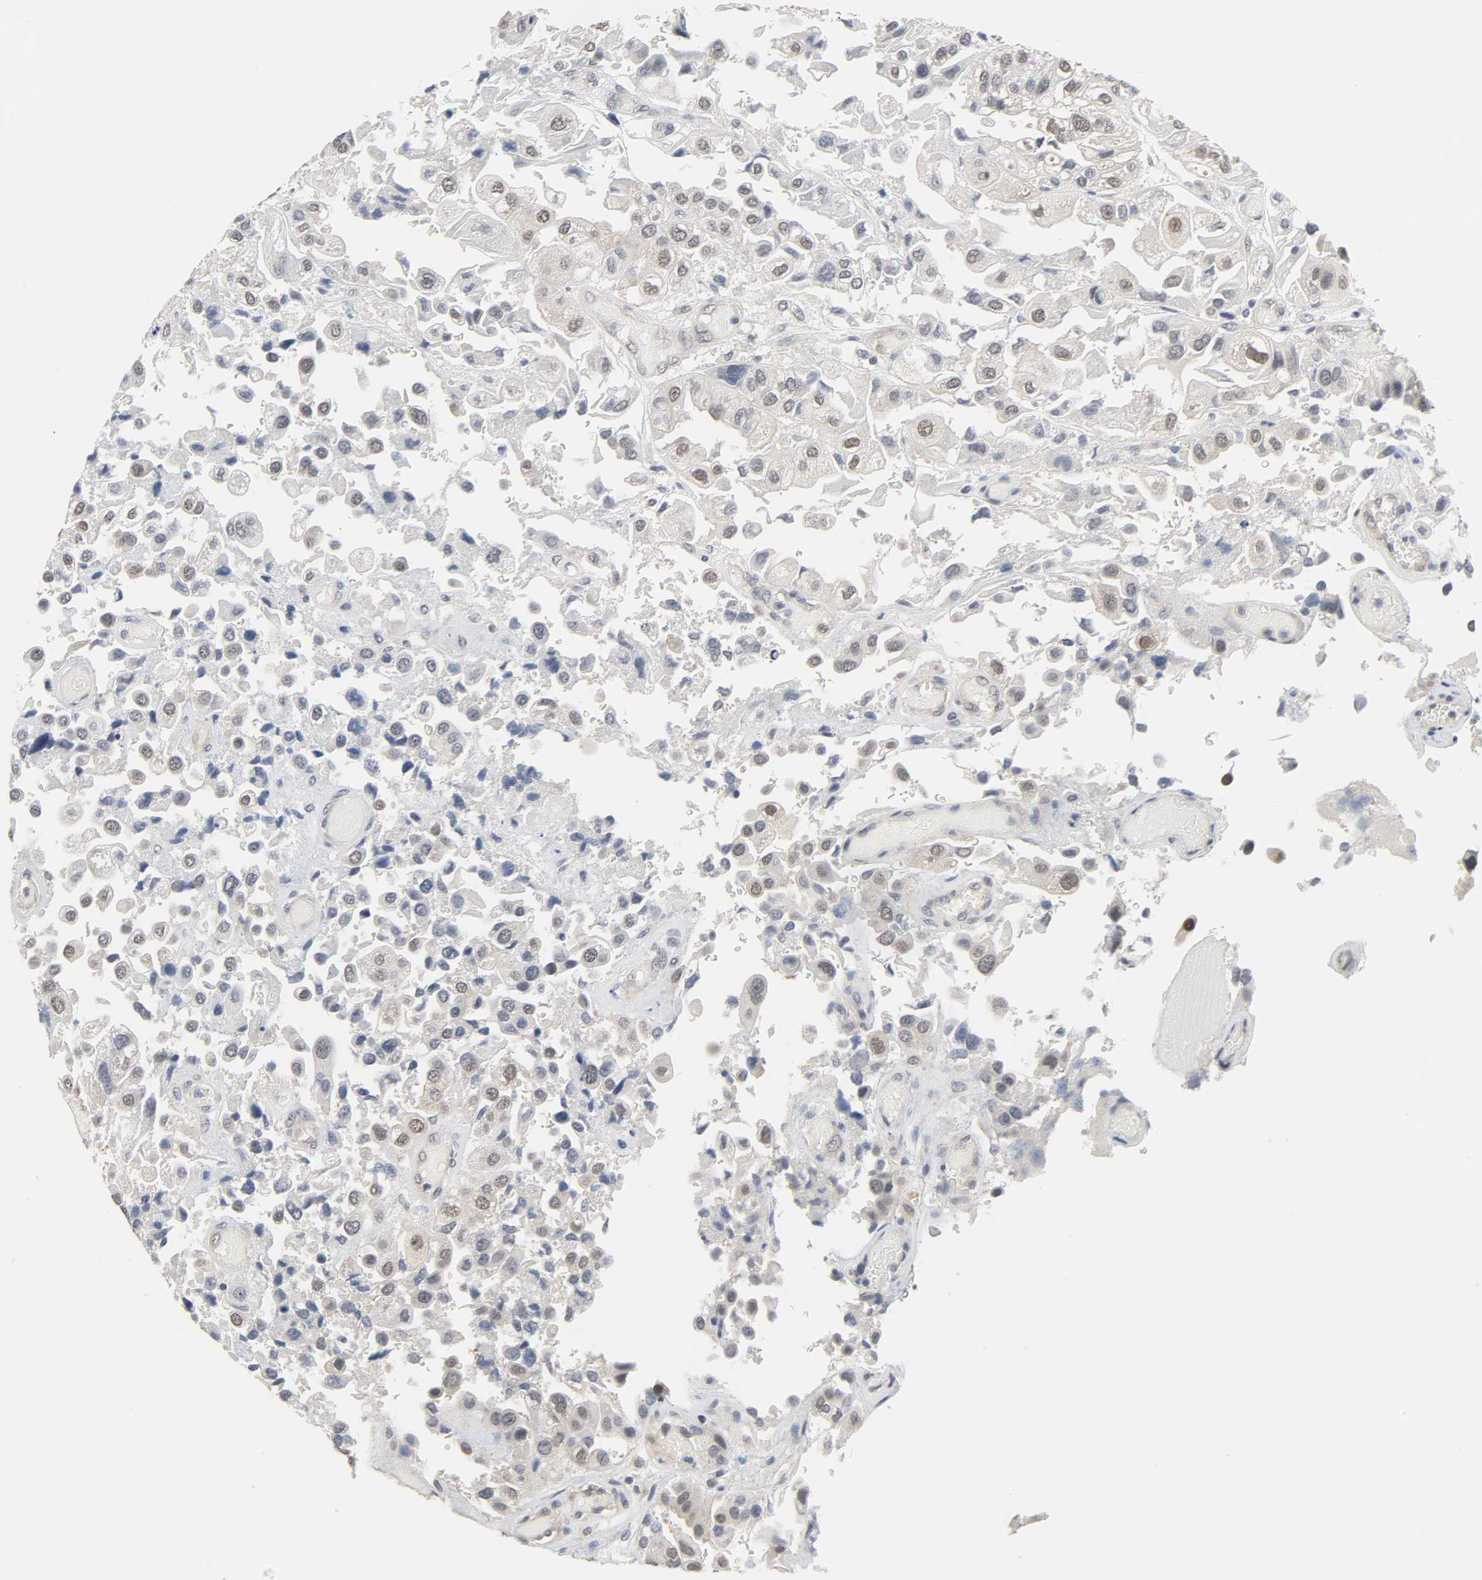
{"staining": {"intensity": "weak", "quantity": "<25%", "location": "nuclear"}, "tissue": "urothelial cancer", "cell_type": "Tumor cells", "image_type": "cancer", "snomed": [{"axis": "morphology", "description": "Urothelial carcinoma, High grade"}, {"axis": "topography", "description": "Urinary bladder"}], "caption": "IHC of human high-grade urothelial carcinoma shows no staining in tumor cells.", "gene": "ACSS2", "patient": {"sex": "female", "age": 64}}